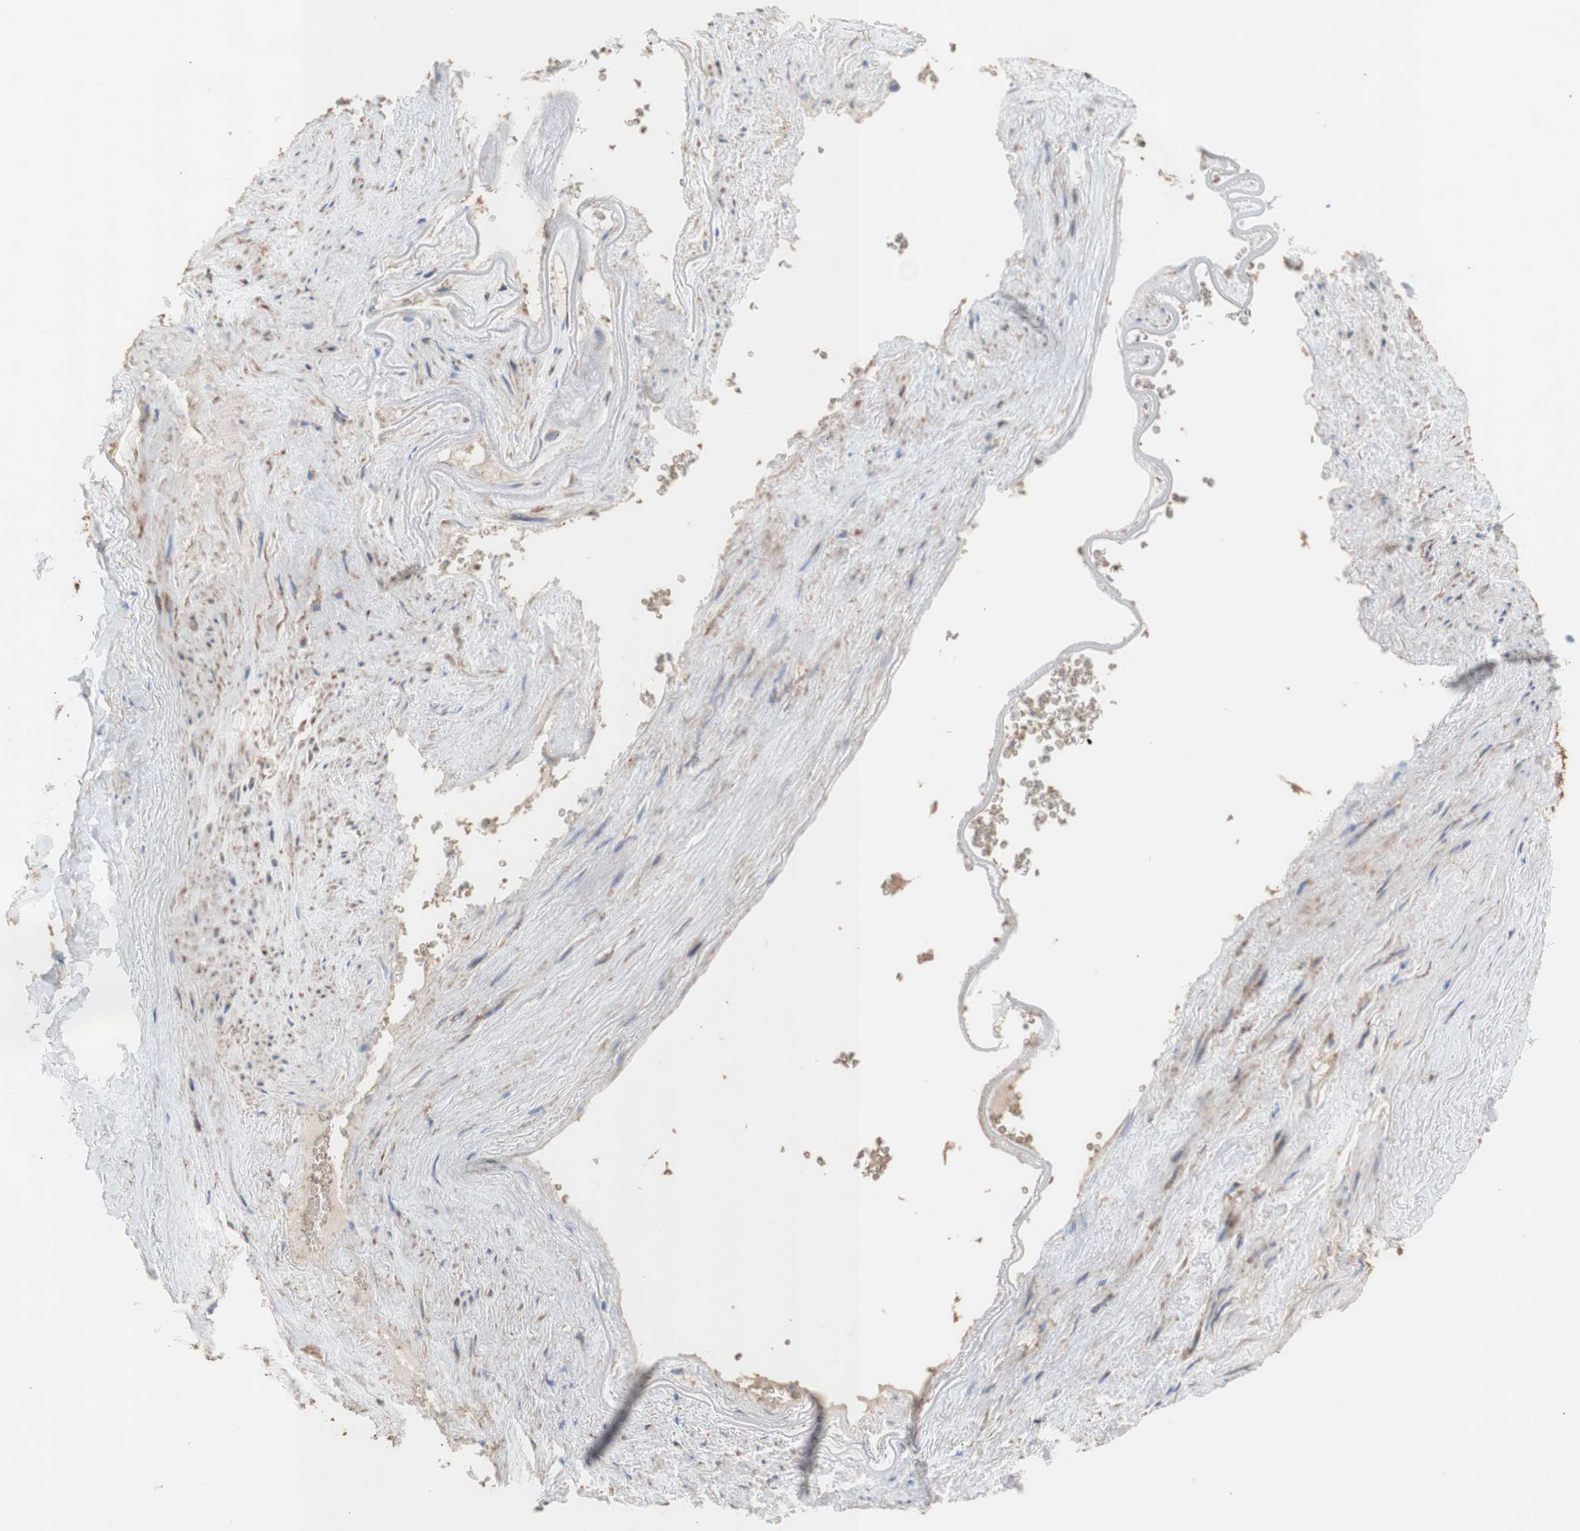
{"staining": {"intensity": "strong", "quantity": ">75%", "location": "cytoplasmic/membranous"}, "tissue": "adipose tissue", "cell_type": "Adipocytes", "image_type": "normal", "snomed": [{"axis": "morphology", "description": "Normal tissue, NOS"}, {"axis": "topography", "description": "Peripheral nerve tissue"}], "caption": "Immunohistochemistry (IHC) of benign human adipose tissue demonstrates high levels of strong cytoplasmic/membranous positivity in approximately >75% of adipocytes.", "gene": "ALDH9A1", "patient": {"sex": "male", "age": 70}}